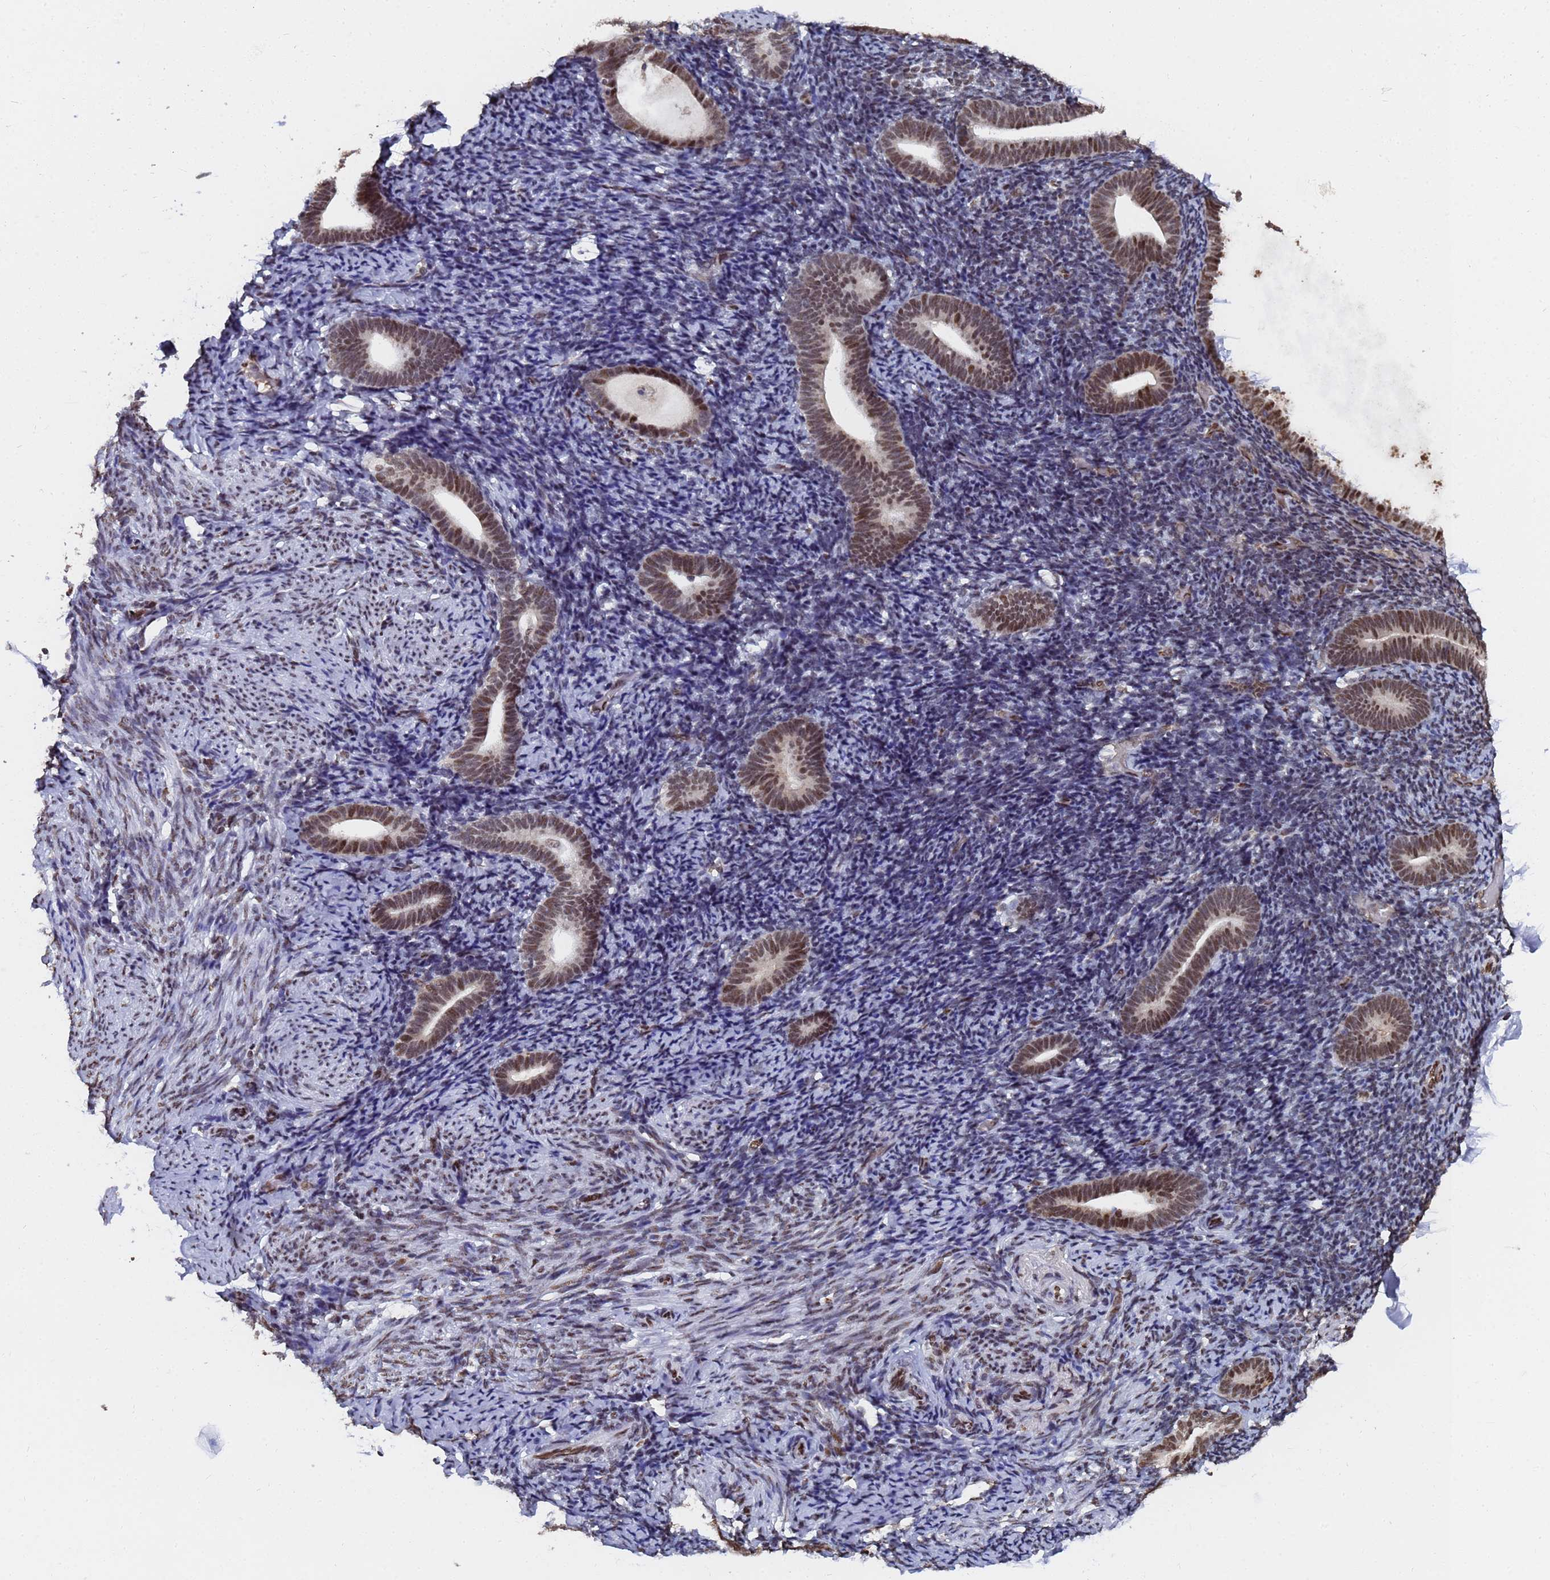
{"staining": {"intensity": "strong", "quantity": "<25%", "location": "nuclear"}, "tissue": "endometrium", "cell_type": "Cells in endometrial stroma", "image_type": "normal", "snomed": [{"axis": "morphology", "description": "Normal tissue, NOS"}, {"axis": "topography", "description": "Endometrium"}], "caption": "Immunohistochemical staining of benign human endometrium shows strong nuclear protein expression in about <25% of cells in endometrial stroma.", "gene": "RAVER2", "patient": {"sex": "female", "age": 51}}